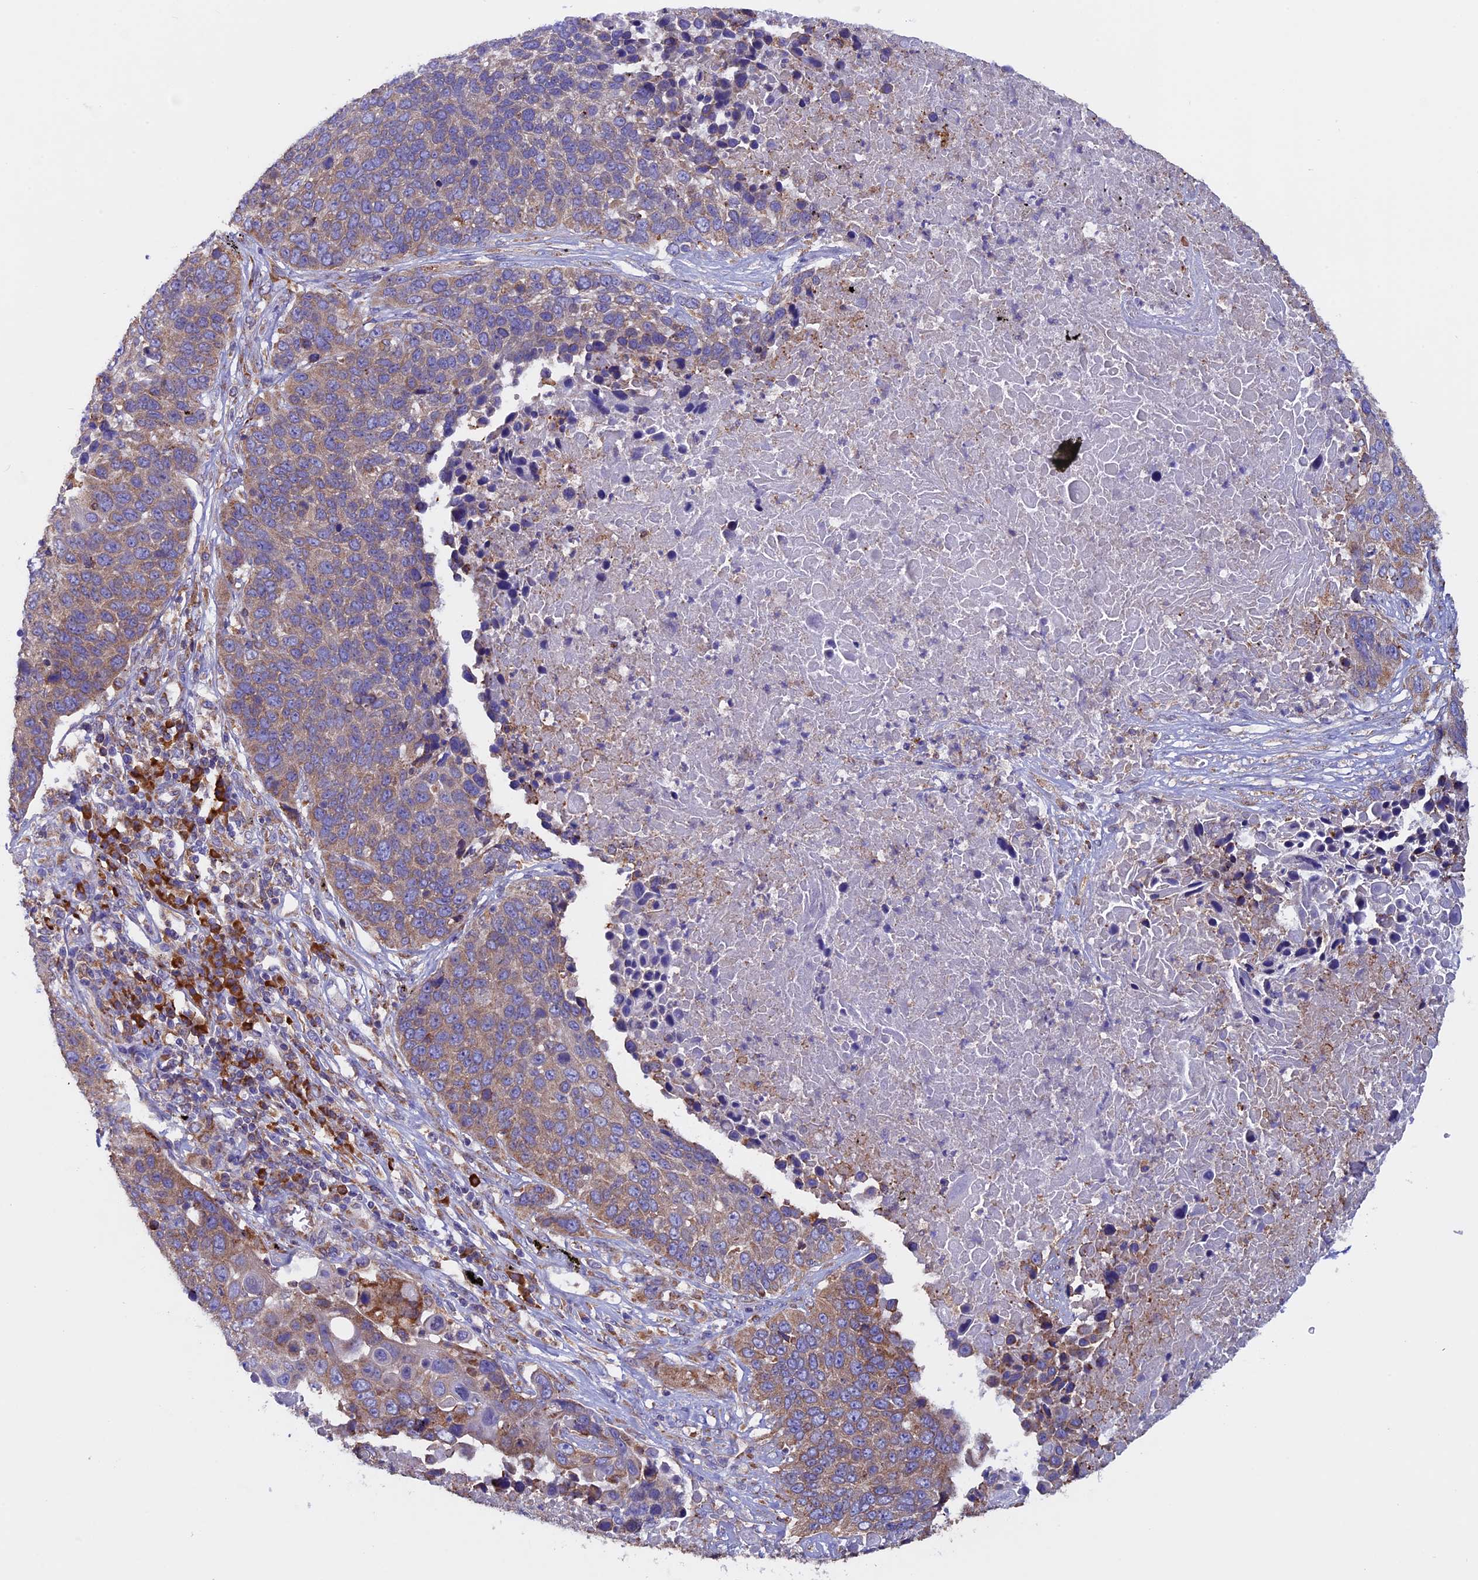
{"staining": {"intensity": "moderate", "quantity": "25%-75%", "location": "cytoplasmic/membranous"}, "tissue": "lung cancer", "cell_type": "Tumor cells", "image_type": "cancer", "snomed": [{"axis": "morphology", "description": "Squamous cell carcinoma, NOS"}, {"axis": "topography", "description": "Lung"}], "caption": "High-power microscopy captured an IHC micrograph of squamous cell carcinoma (lung), revealing moderate cytoplasmic/membranous positivity in approximately 25%-75% of tumor cells.", "gene": "BTBD3", "patient": {"sex": "male", "age": 66}}